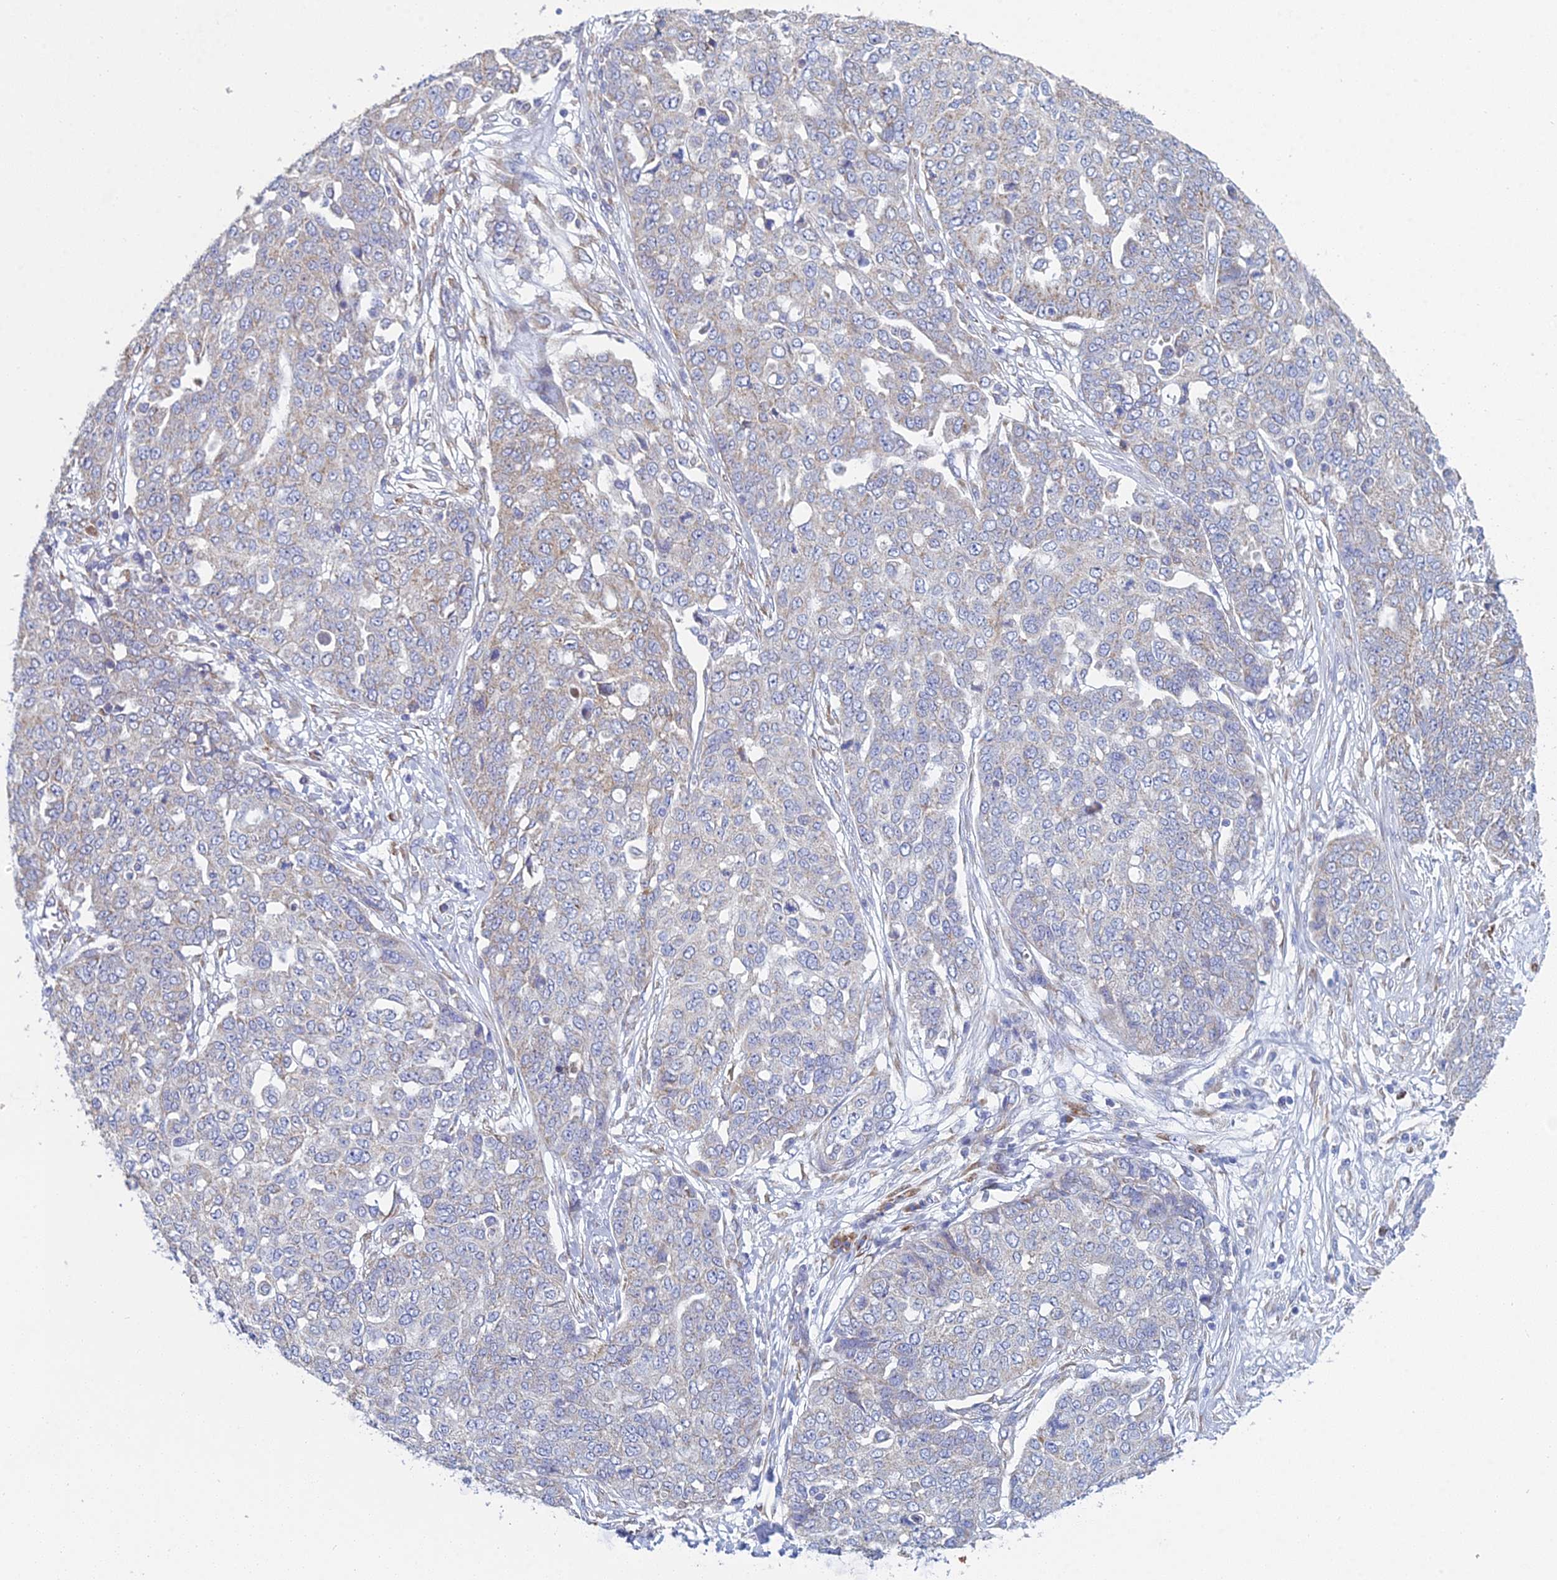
{"staining": {"intensity": "weak", "quantity": "25%-75%", "location": "cytoplasmic/membranous"}, "tissue": "ovarian cancer", "cell_type": "Tumor cells", "image_type": "cancer", "snomed": [{"axis": "morphology", "description": "Cystadenocarcinoma, serous, NOS"}, {"axis": "topography", "description": "Soft tissue"}, {"axis": "topography", "description": "Ovary"}], "caption": "Ovarian serous cystadenocarcinoma stained with a brown dye shows weak cytoplasmic/membranous positive positivity in about 25%-75% of tumor cells.", "gene": "CRACR2B", "patient": {"sex": "female", "age": 57}}